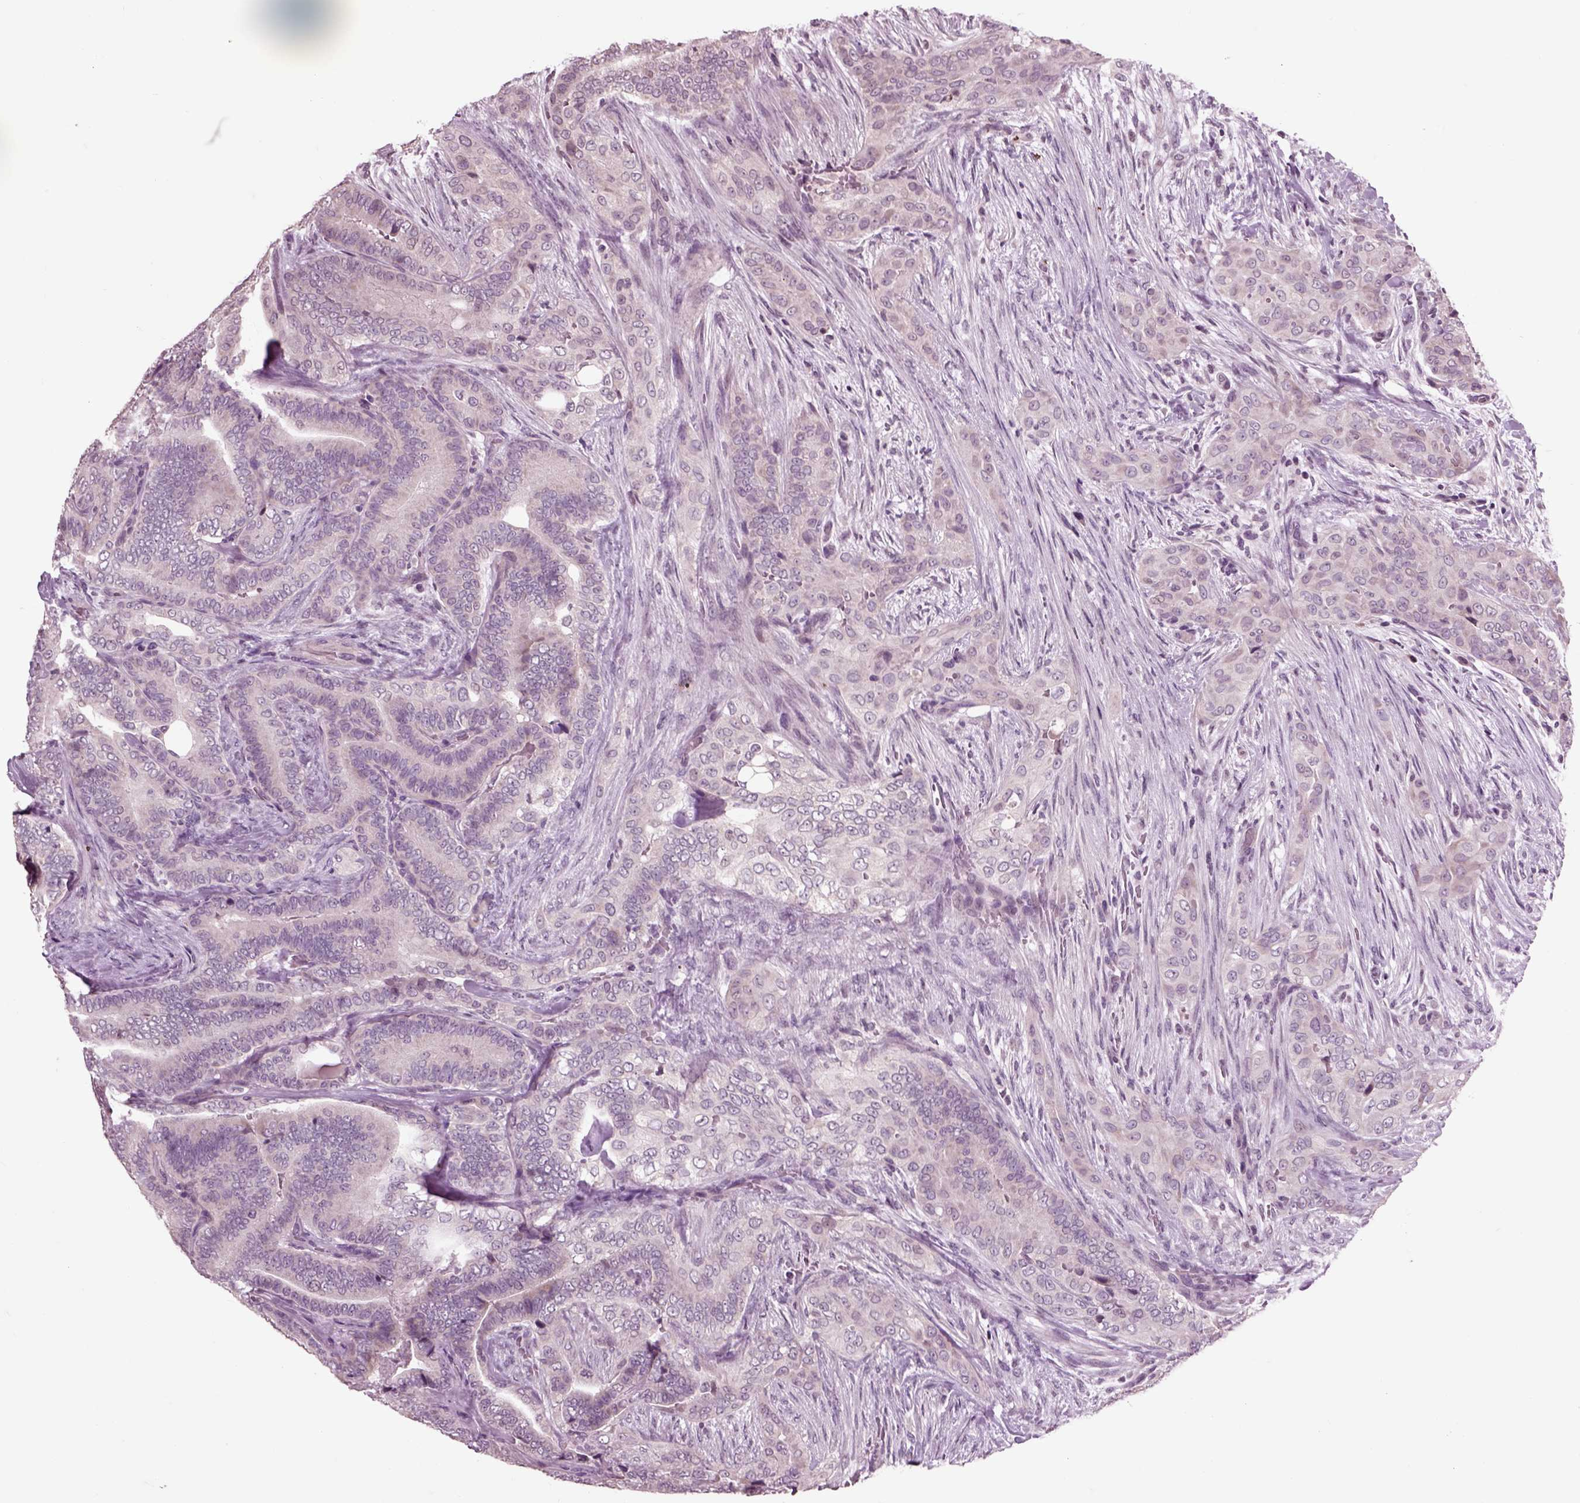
{"staining": {"intensity": "negative", "quantity": "none", "location": "none"}, "tissue": "thyroid cancer", "cell_type": "Tumor cells", "image_type": "cancer", "snomed": [{"axis": "morphology", "description": "Papillary adenocarcinoma, NOS"}, {"axis": "topography", "description": "Thyroid gland"}], "caption": "Tumor cells show no significant staining in thyroid papillary adenocarcinoma.", "gene": "CHGB", "patient": {"sex": "male", "age": 61}}